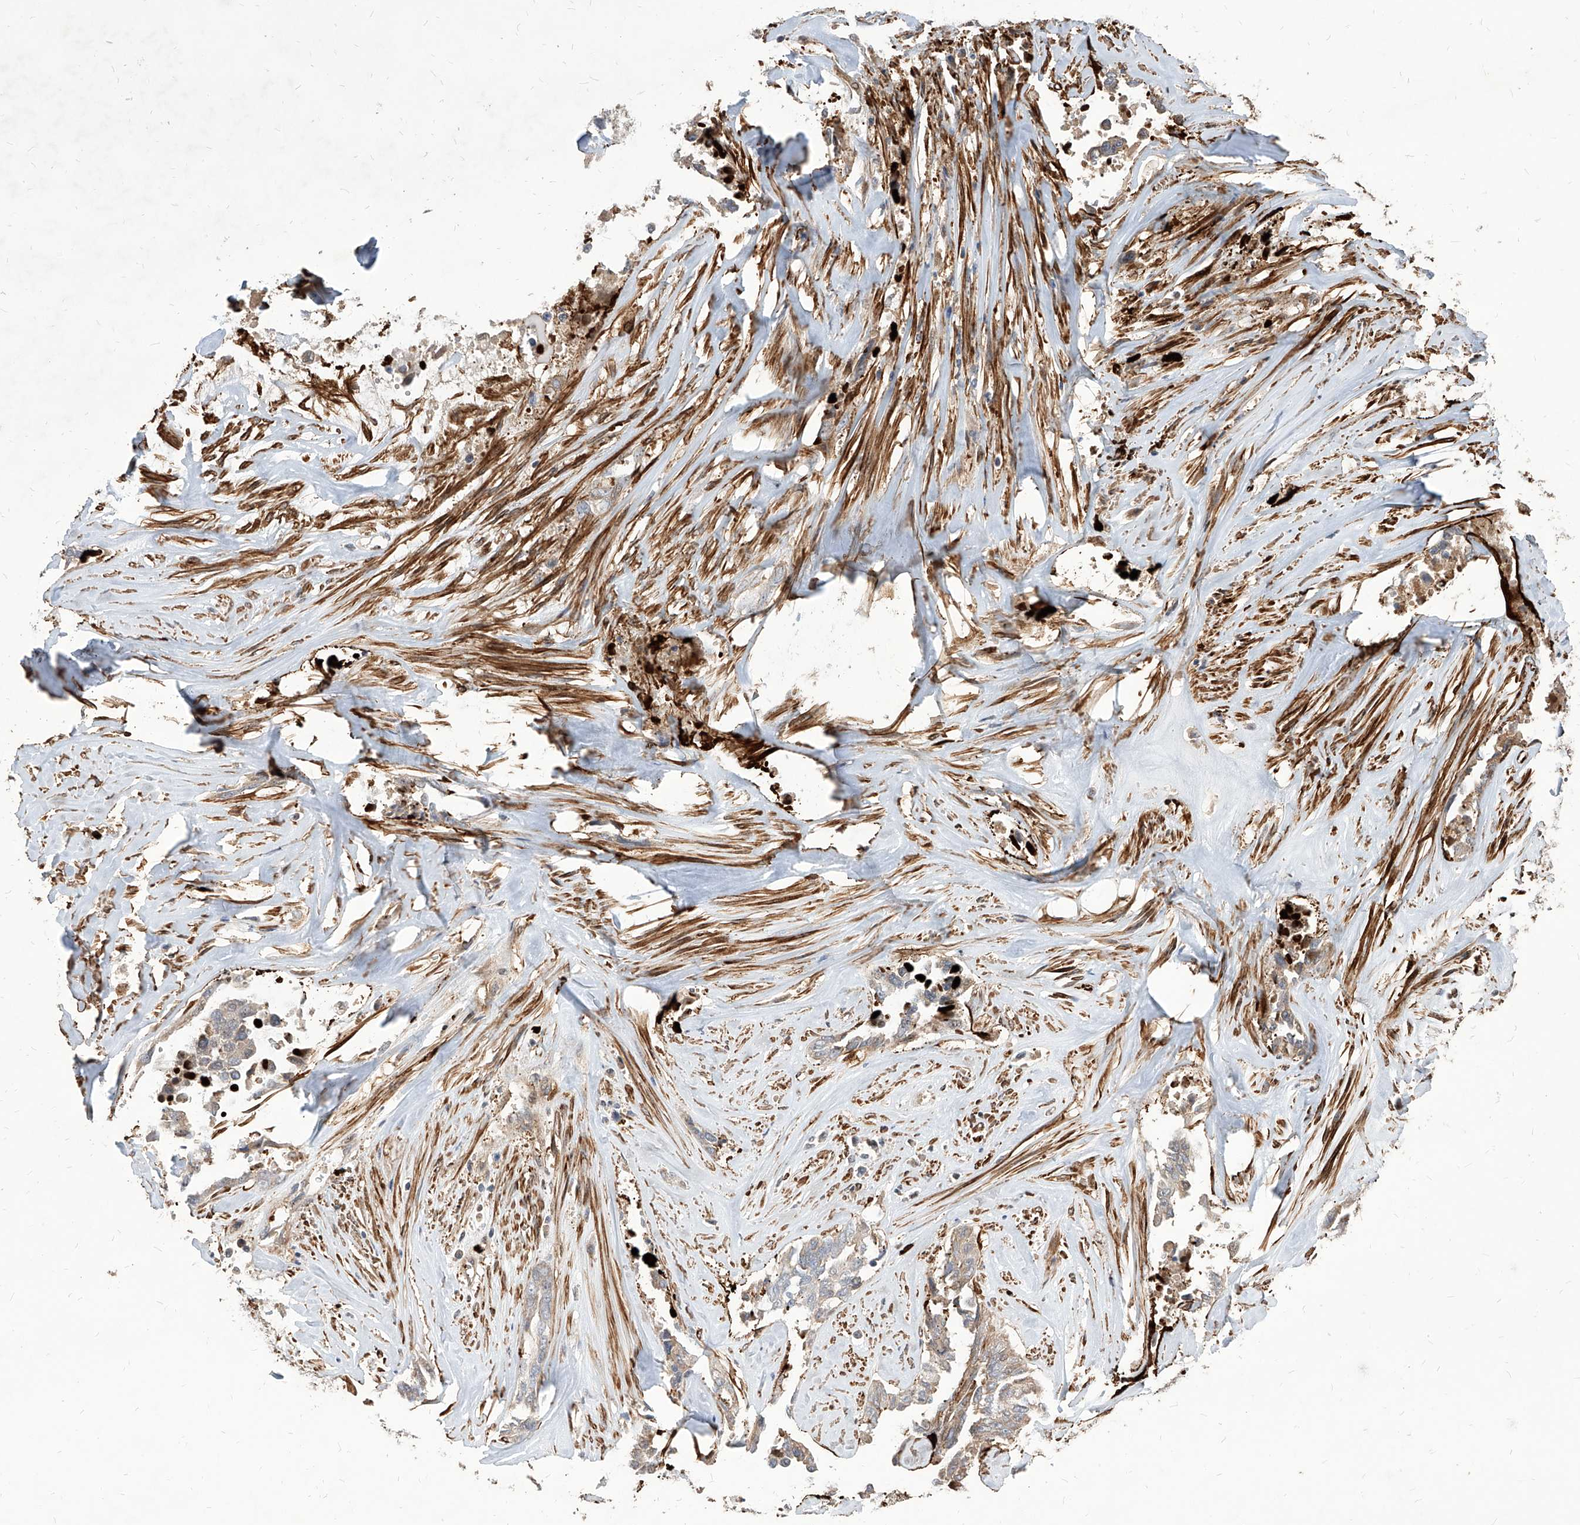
{"staining": {"intensity": "weak", "quantity": "25%-75%", "location": "cytoplasmic/membranous,nuclear"}, "tissue": "ovarian cancer", "cell_type": "Tumor cells", "image_type": "cancer", "snomed": [{"axis": "morphology", "description": "Cystadenocarcinoma, serous, NOS"}, {"axis": "topography", "description": "Ovary"}], "caption": "Immunohistochemistry staining of ovarian cancer, which displays low levels of weak cytoplasmic/membranous and nuclear positivity in approximately 25%-75% of tumor cells indicating weak cytoplasmic/membranous and nuclear protein expression. The staining was performed using DAB (brown) for protein detection and nuclei were counterstained in hematoxylin (blue).", "gene": "FAM83B", "patient": {"sex": "female", "age": 44}}